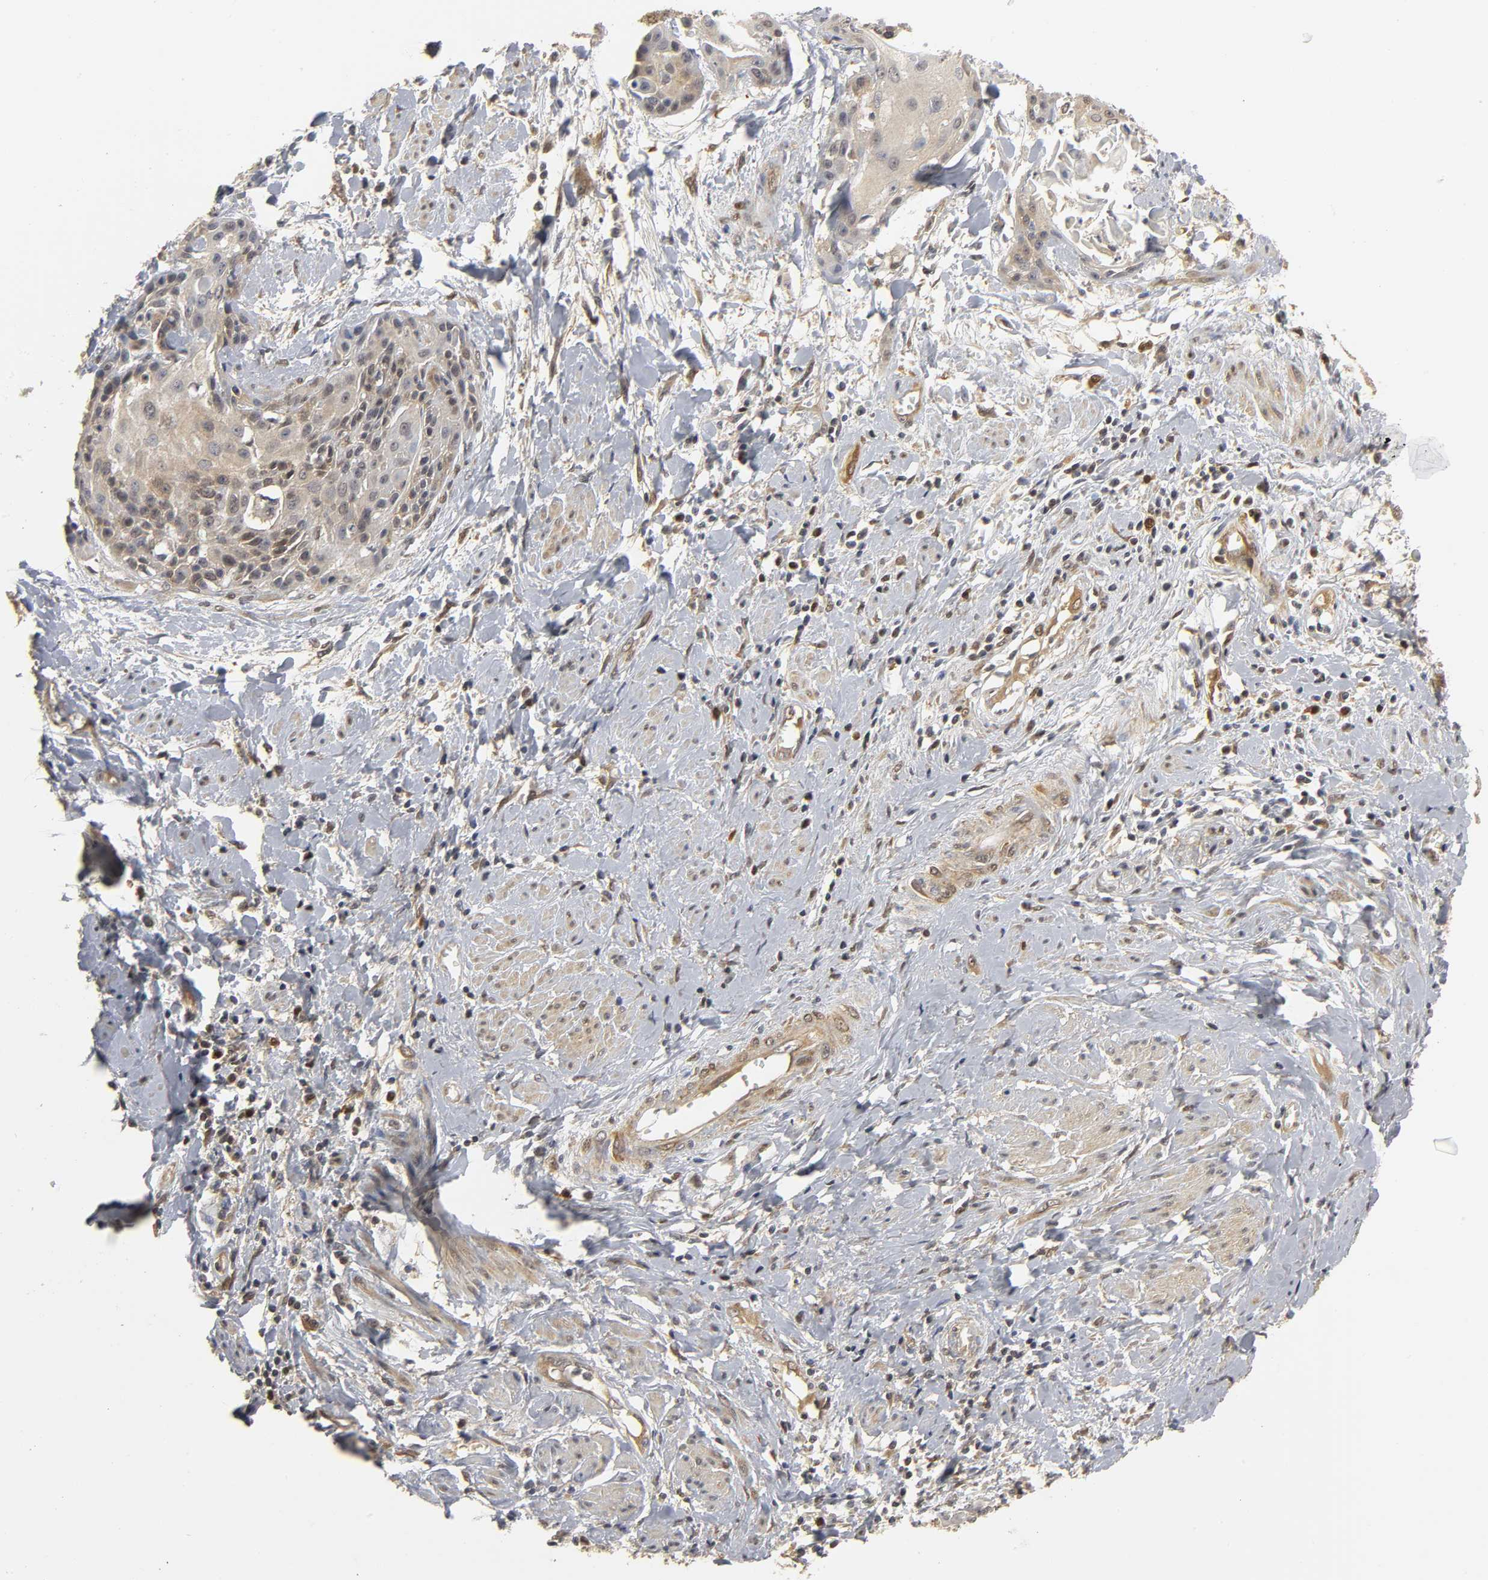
{"staining": {"intensity": "moderate", "quantity": ">75%", "location": "cytoplasmic/membranous"}, "tissue": "cervical cancer", "cell_type": "Tumor cells", "image_type": "cancer", "snomed": [{"axis": "morphology", "description": "Squamous cell carcinoma, NOS"}, {"axis": "topography", "description": "Cervix"}], "caption": "Brown immunohistochemical staining in cervical squamous cell carcinoma displays moderate cytoplasmic/membranous positivity in about >75% of tumor cells.", "gene": "PARK7", "patient": {"sex": "female", "age": 57}}